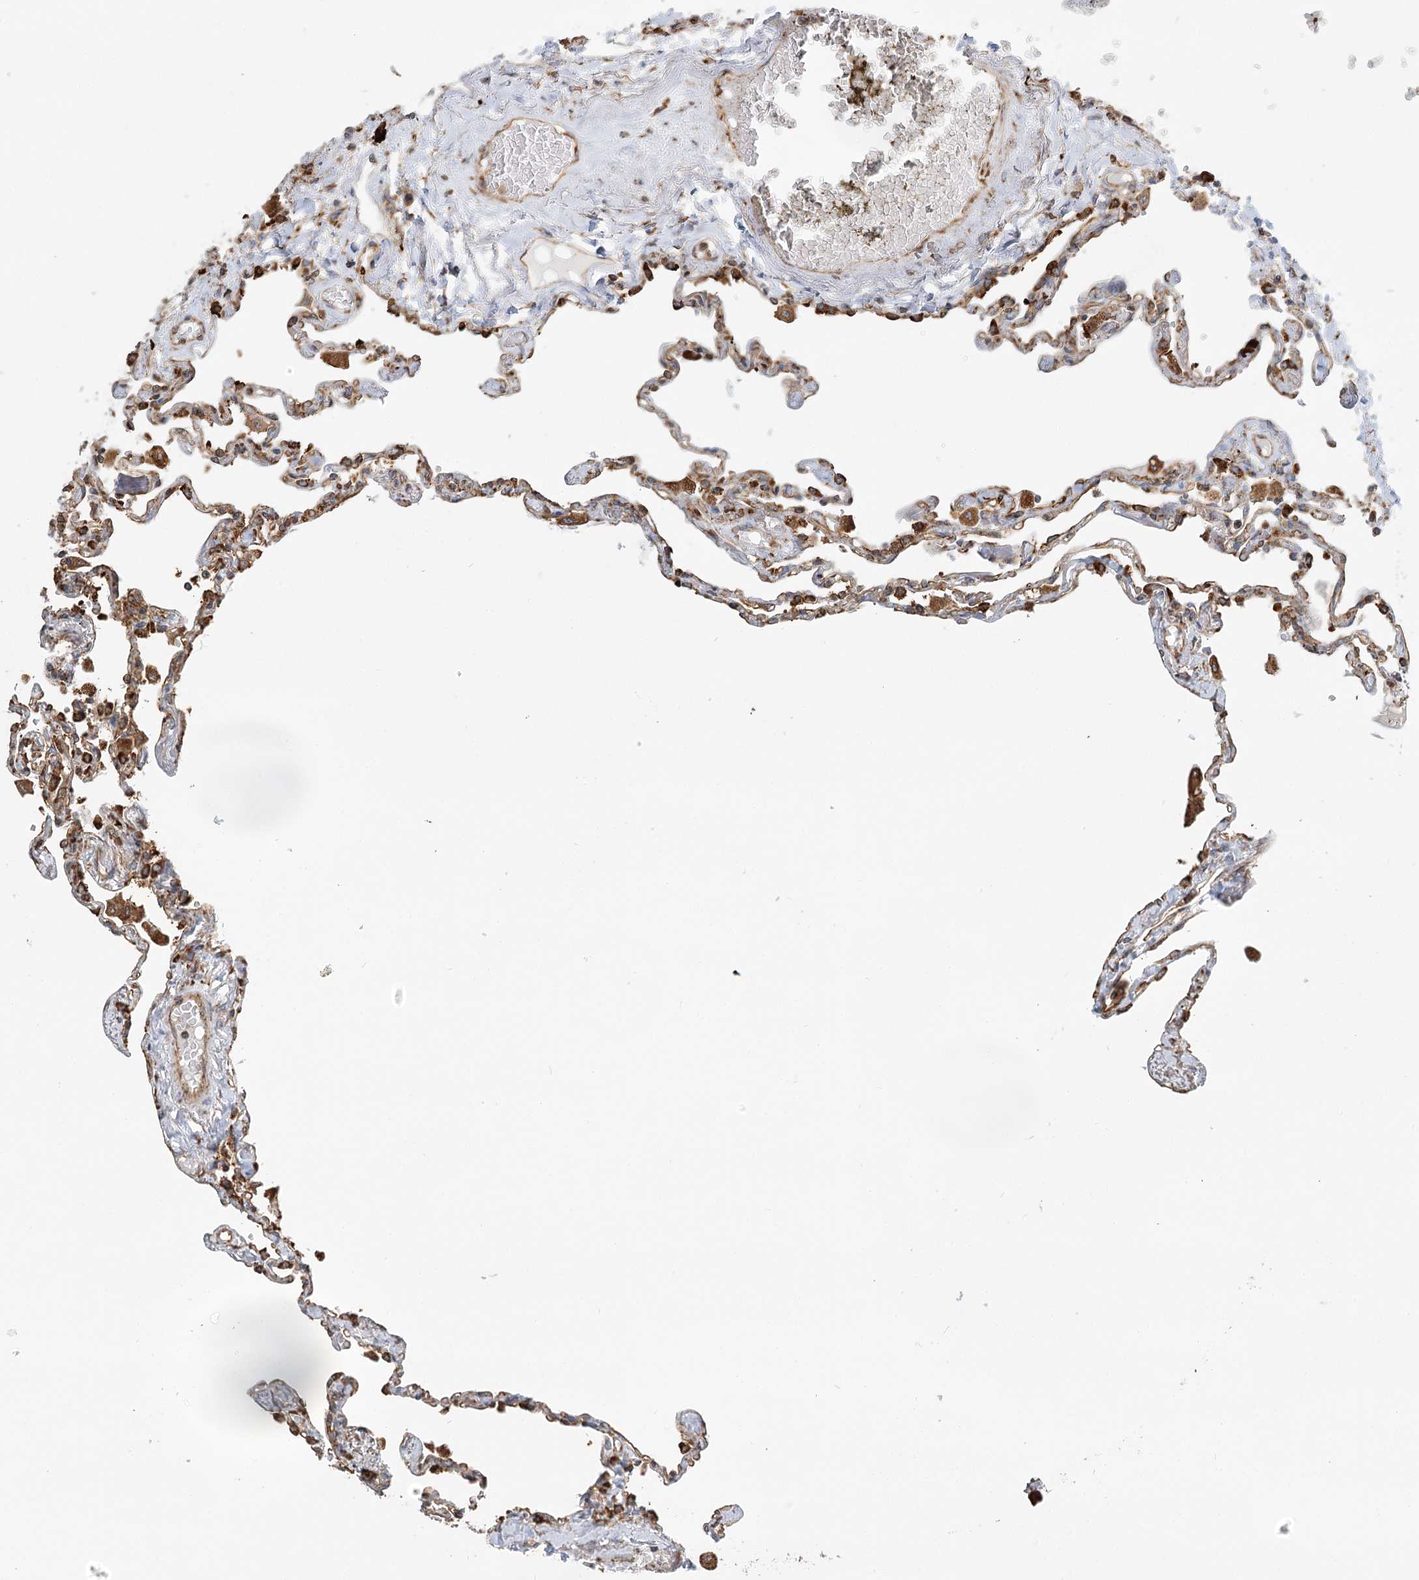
{"staining": {"intensity": "strong", "quantity": "25%-75%", "location": "cytoplasmic/membranous"}, "tissue": "lung", "cell_type": "Alveolar cells", "image_type": "normal", "snomed": [{"axis": "morphology", "description": "Normal tissue, NOS"}, {"axis": "topography", "description": "Lung"}], "caption": "This is a micrograph of immunohistochemistry (IHC) staining of unremarkable lung, which shows strong staining in the cytoplasmic/membranous of alveolar cells.", "gene": "TAS1R1", "patient": {"sex": "female", "age": 67}}